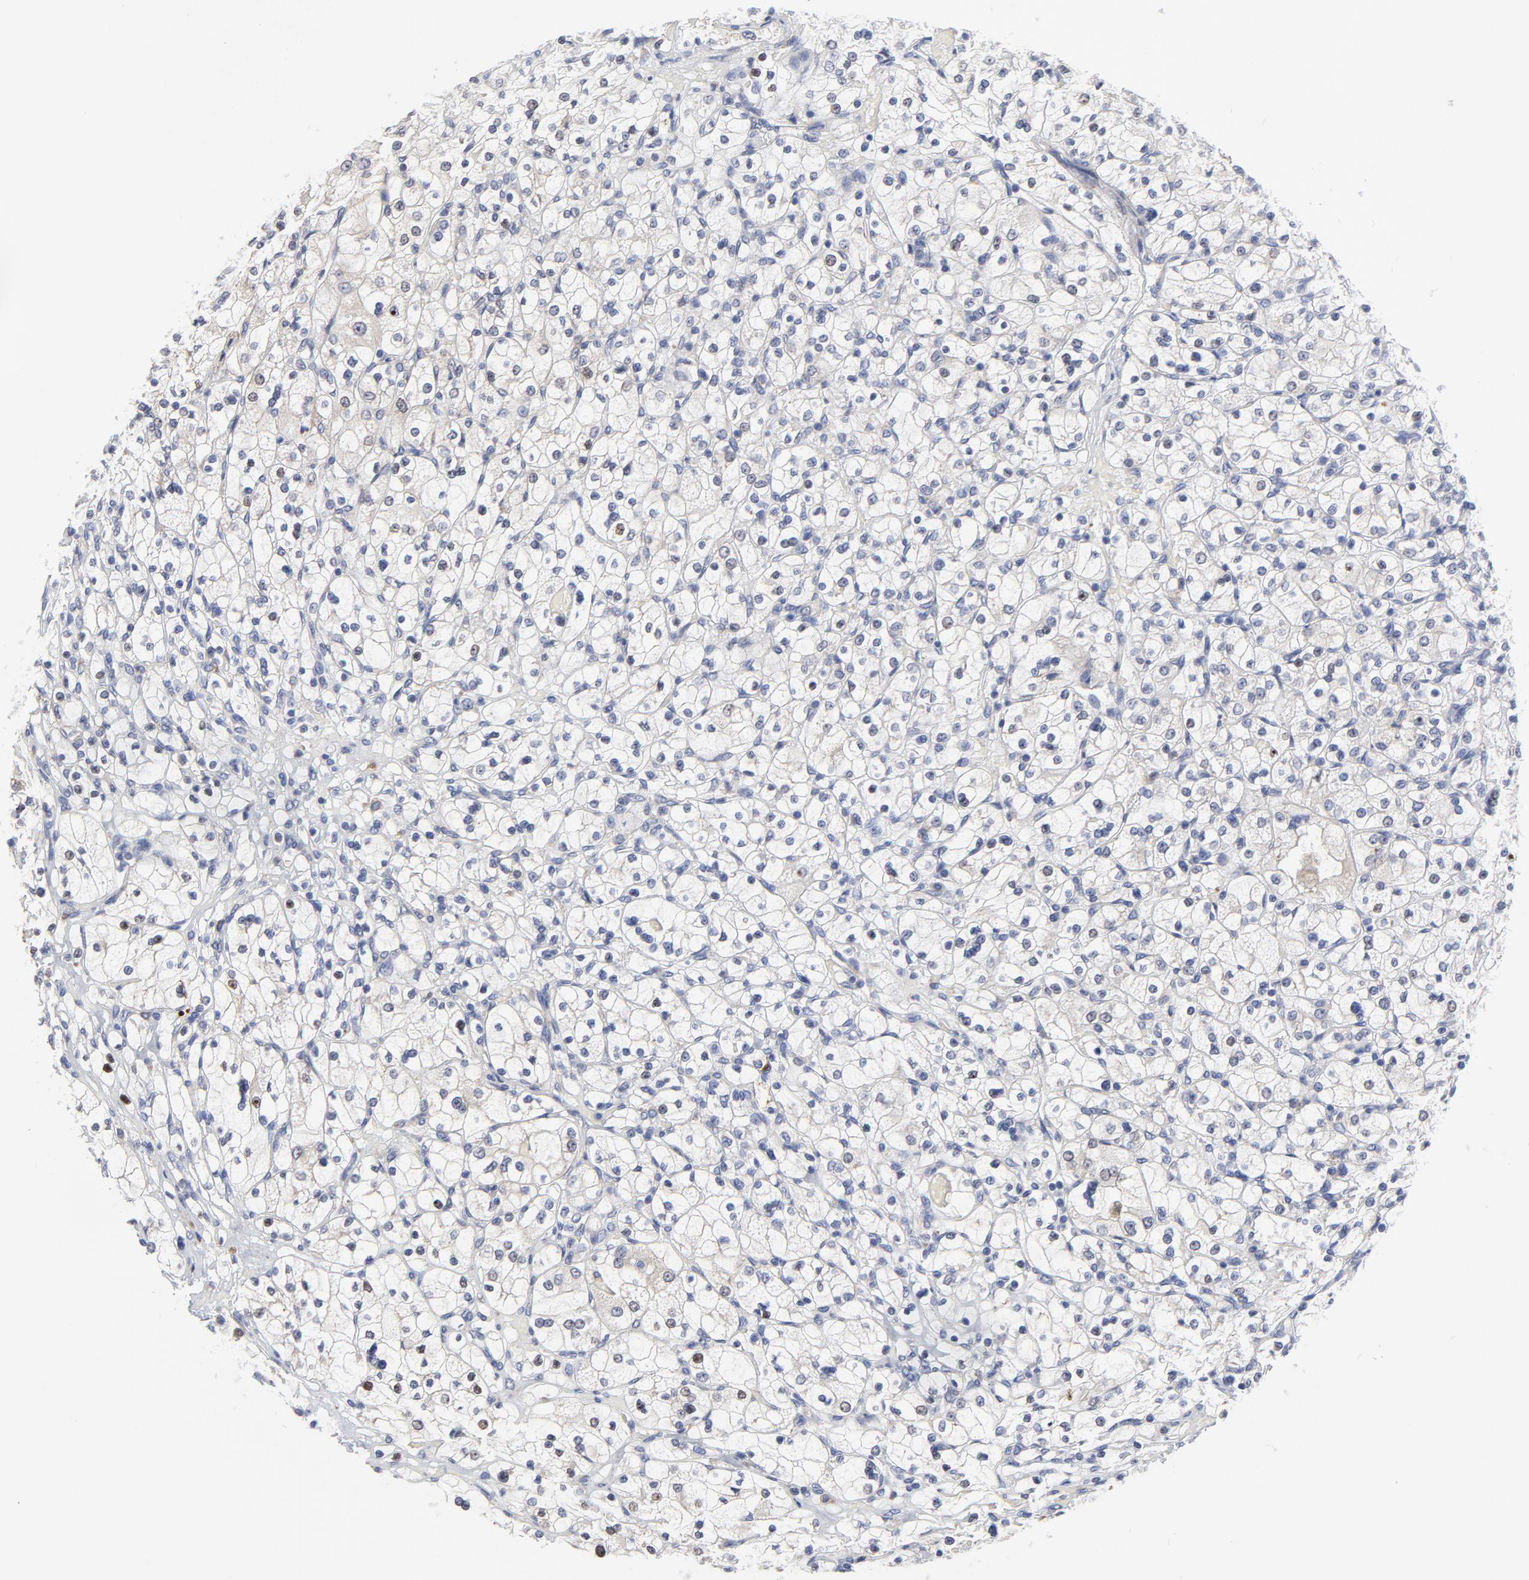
{"staining": {"intensity": "negative", "quantity": "none", "location": "none"}, "tissue": "renal cancer", "cell_type": "Tumor cells", "image_type": "cancer", "snomed": [{"axis": "morphology", "description": "Adenocarcinoma, NOS"}, {"axis": "topography", "description": "Kidney"}], "caption": "The immunohistochemistry micrograph has no significant expression in tumor cells of adenocarcinoma (renal) tissue.", "gene": "RAPGEF3", "patient": {"sex": "female", "age": 83}}